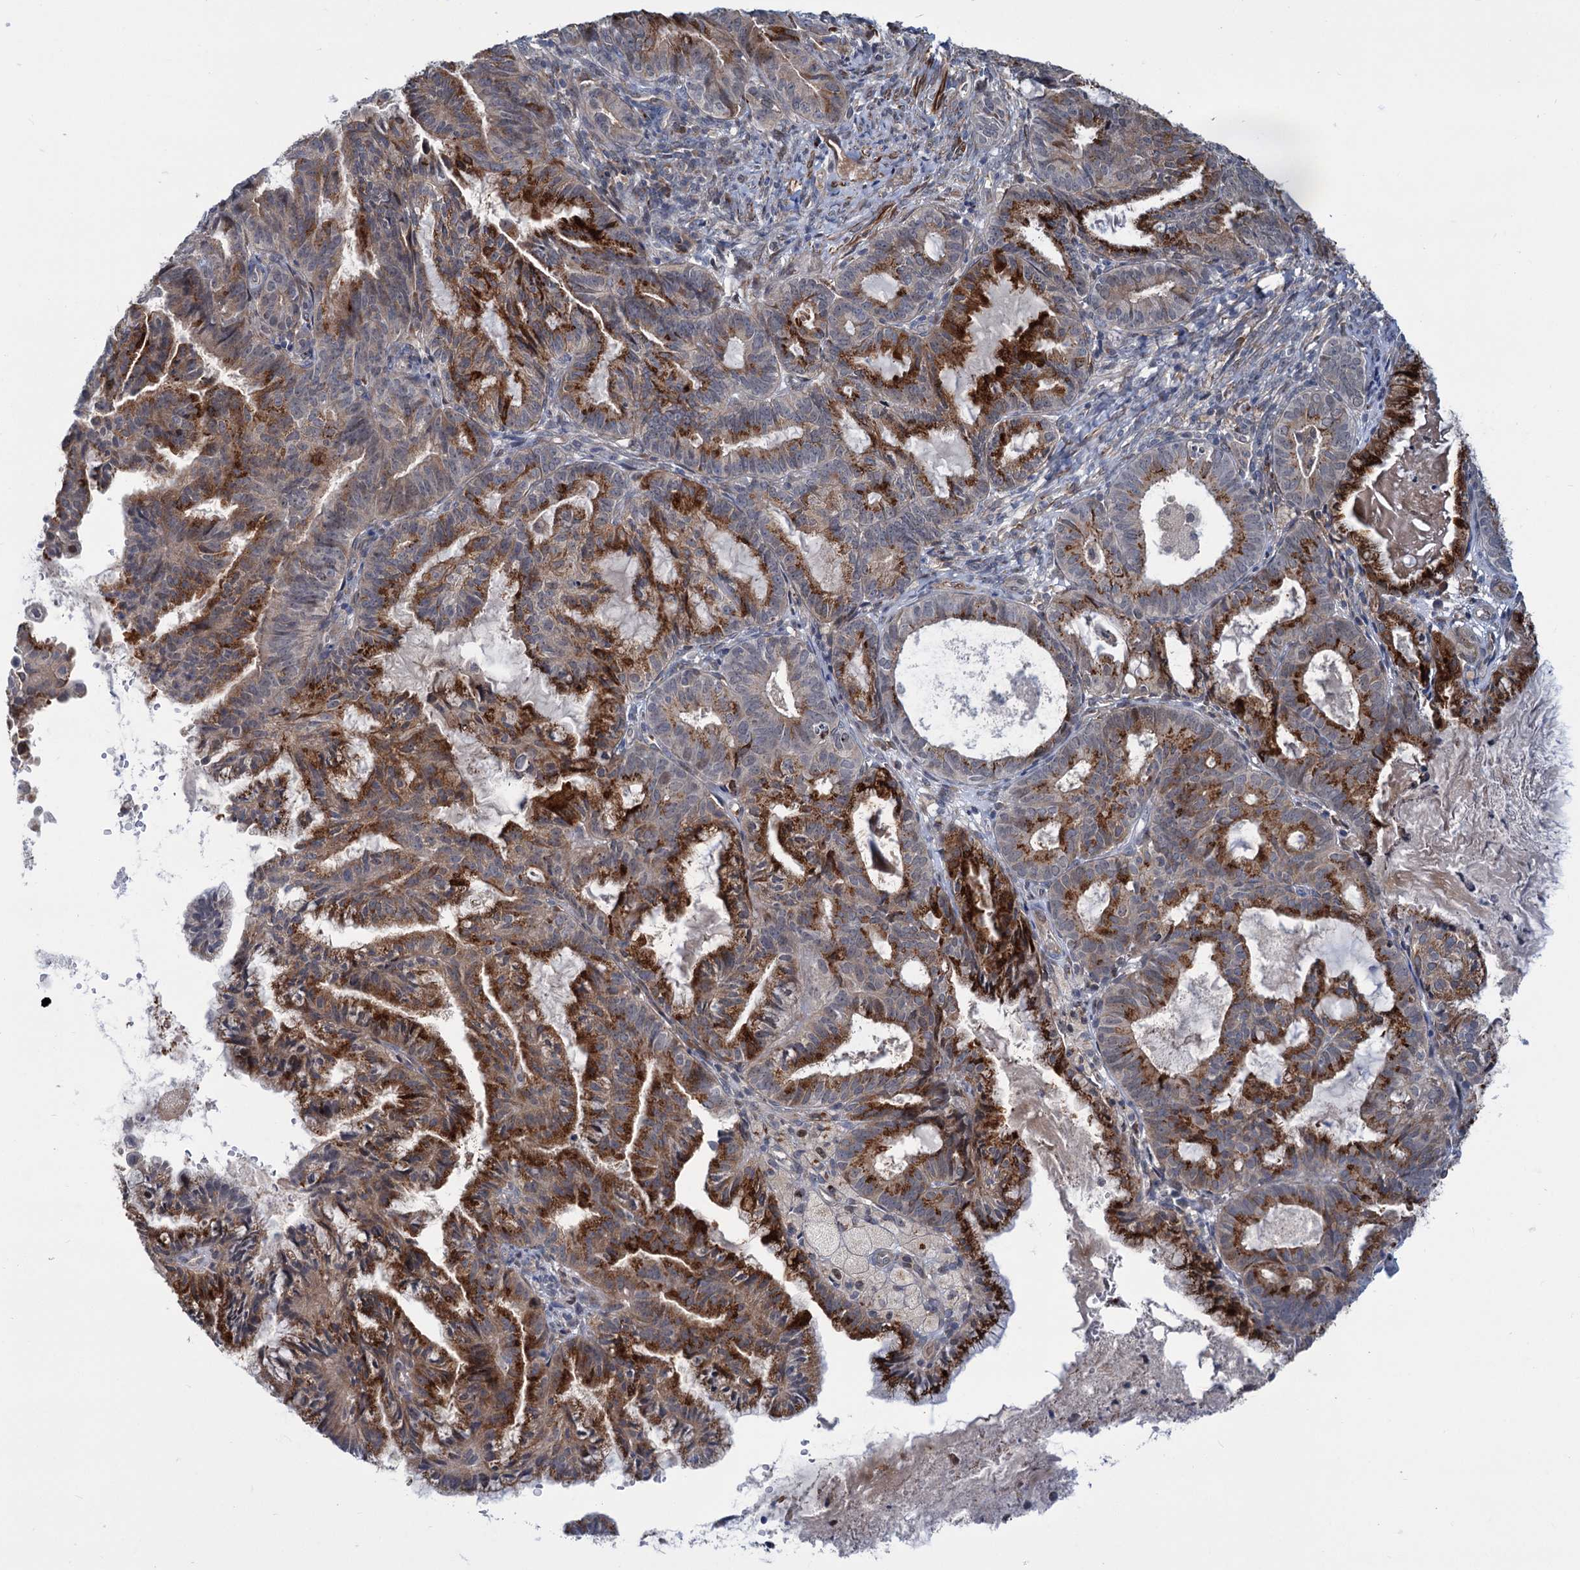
{"staining": {"intensity": "strong", "quantity": "25%-75%", "location": "cytoplasmic/membranous"}, "tissue": "endometrial cancer", "cell_type": "Tumor cells", "image_type": "cancer", "snomed": [{"axis": "morphology", "description": "Adenocarcinoma, NOS"}, {"axis": "topography", "description": "Endometrium"}], "caption": "Tumor cells reveal strong cytoplasmic/membranous expression in approximately 25%-75% of cells in endometrial adenocarcinoma. (Brightfield microscopy of DAB IHC at high magnification).", "gene": "ELP4", "patient": {"sex": "female", "age": 86}}